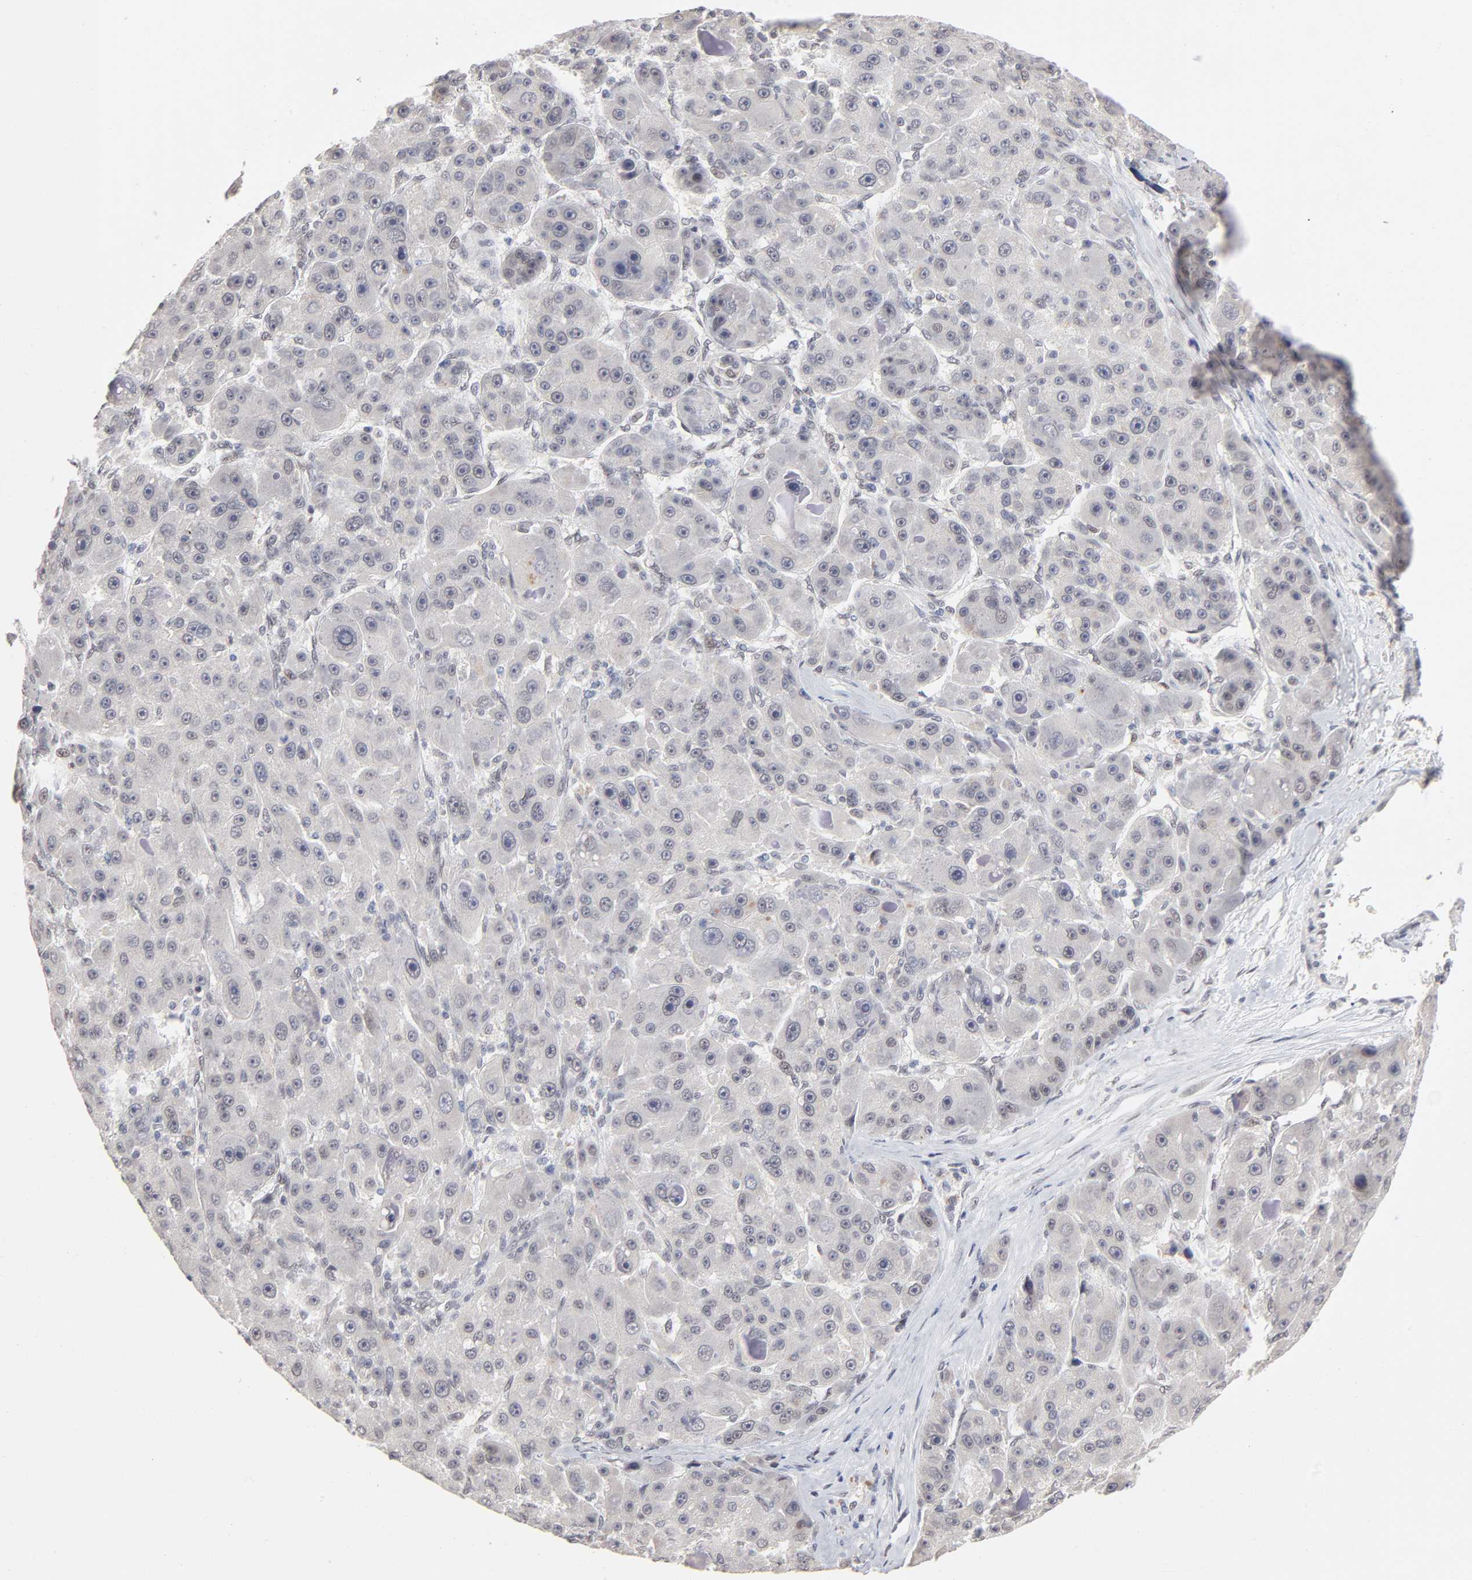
{"staining": {"intensity": "negative", "quantity": "none", "location": "none"}, "tissue": "liver cancer", "cell_type": "Tumor cells", "image_type": "cancer", "snomed": [{"axis": "morphology", "description": "Carcinoma, Hepatocellular, NOS"}, {"axis": "topography", "description": "Liver"}], "caption": "High power microscopy image of an immunohistochemistry micrograph of liver hepatocellular carcinoma, revealing no significant staining in tumor cells. (DAB (3,3'-diaminobenzidine) immunohistochemistry visualized using brightfield microscopy, high magnification).", "gene": "MBIP", "patient": {"sex": "male", "age": 76}}